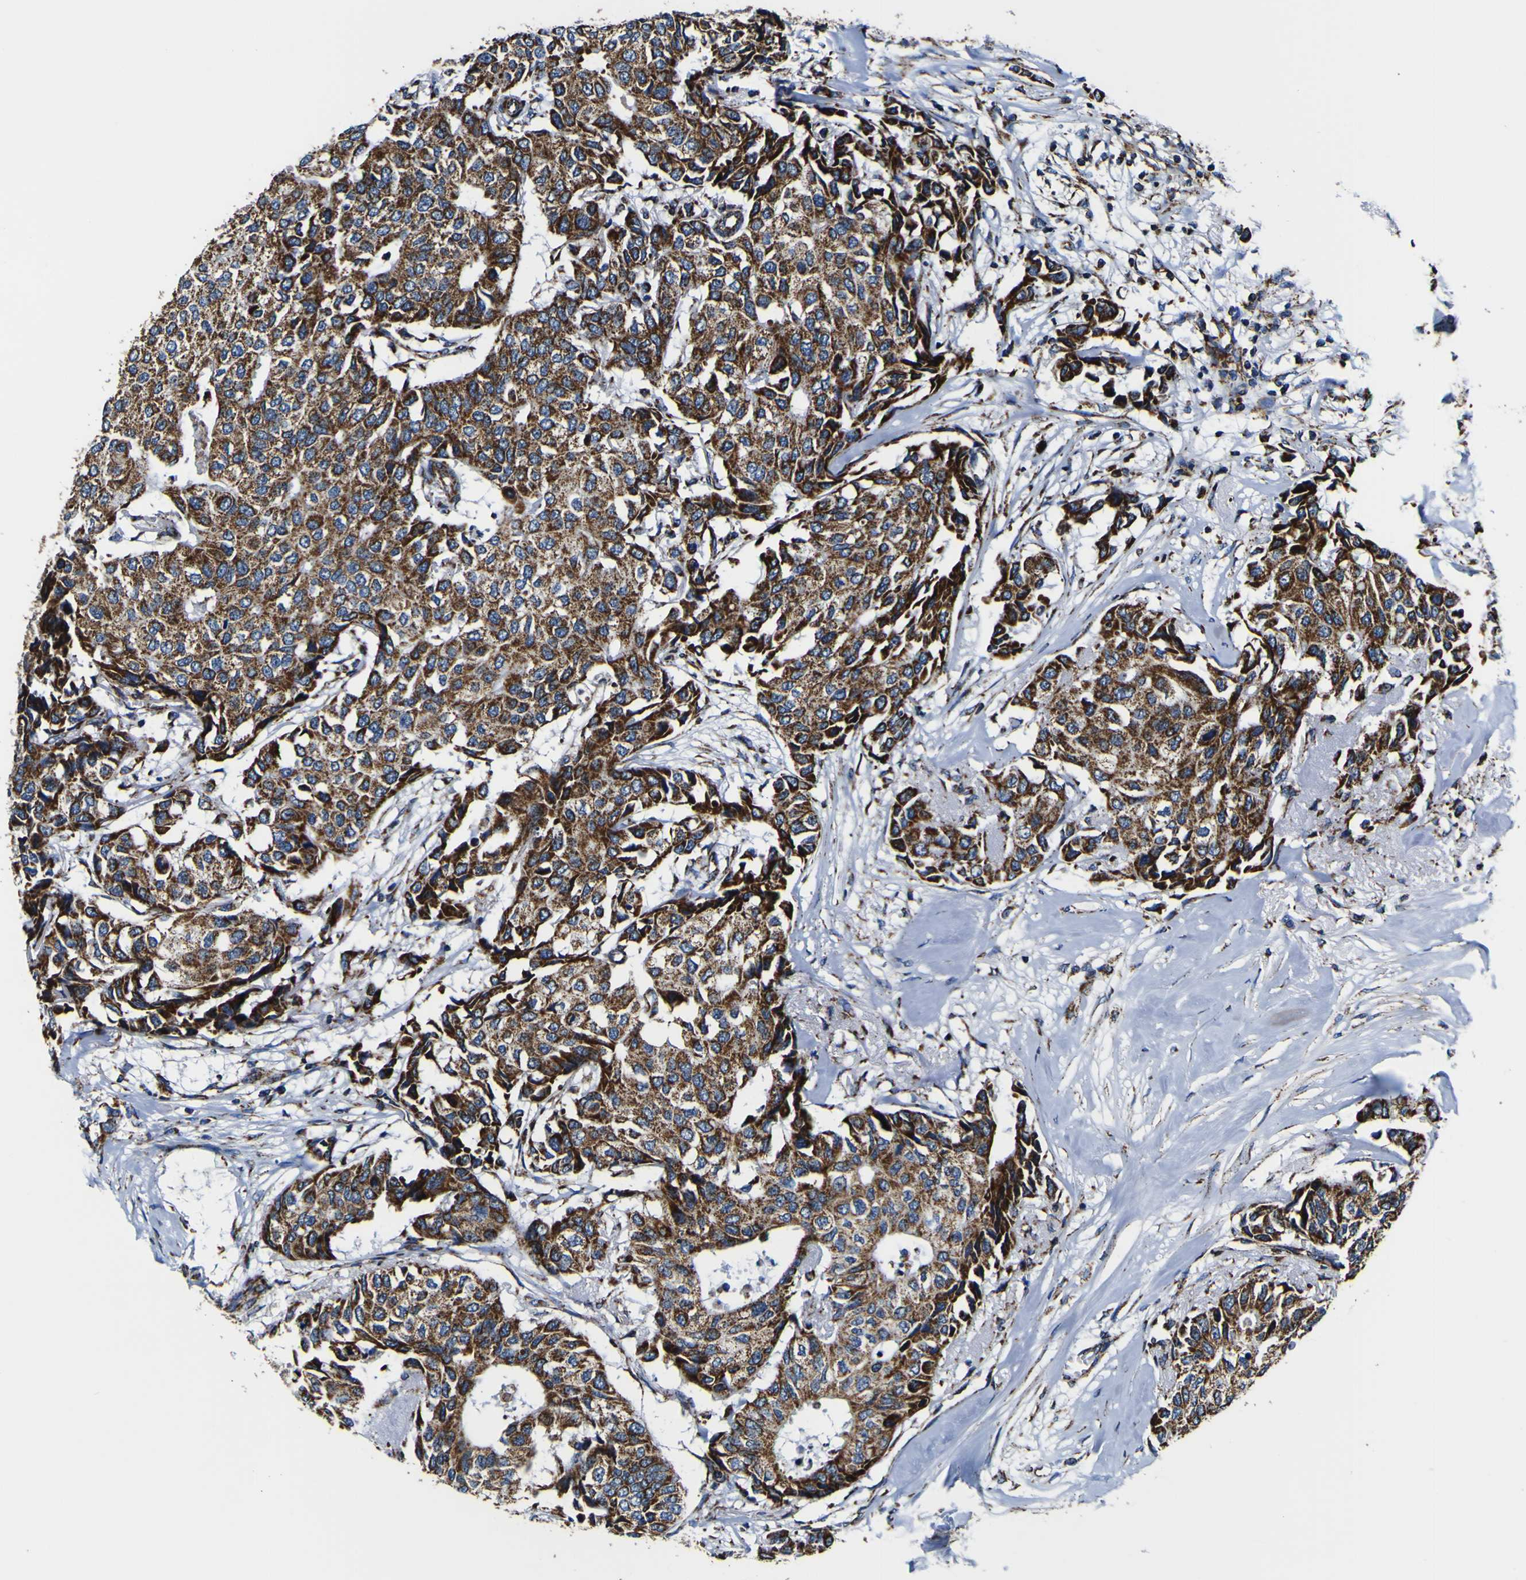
{"staining": {"intensity": "strong", "quantity": ">75%", "location": "cytoplasmic/membranous"}, "tissue": "breast cancer", "cell_type": "Tumor cells", "image_type": "cancer", "snomed": [{"axis": "morphology", "description": "Duct carcinoma"}, {"axis": "topography", "description": "Breast"}], "caption": "This is a histology image of immunohistochemistry (IHC) staining of intraductal carcinoma (breast), which shows strong expression in the cytoplasmic/membranous of tumor cells.", "gene": "PTRH2", "patient": {"sex": "female", "age": 80}}